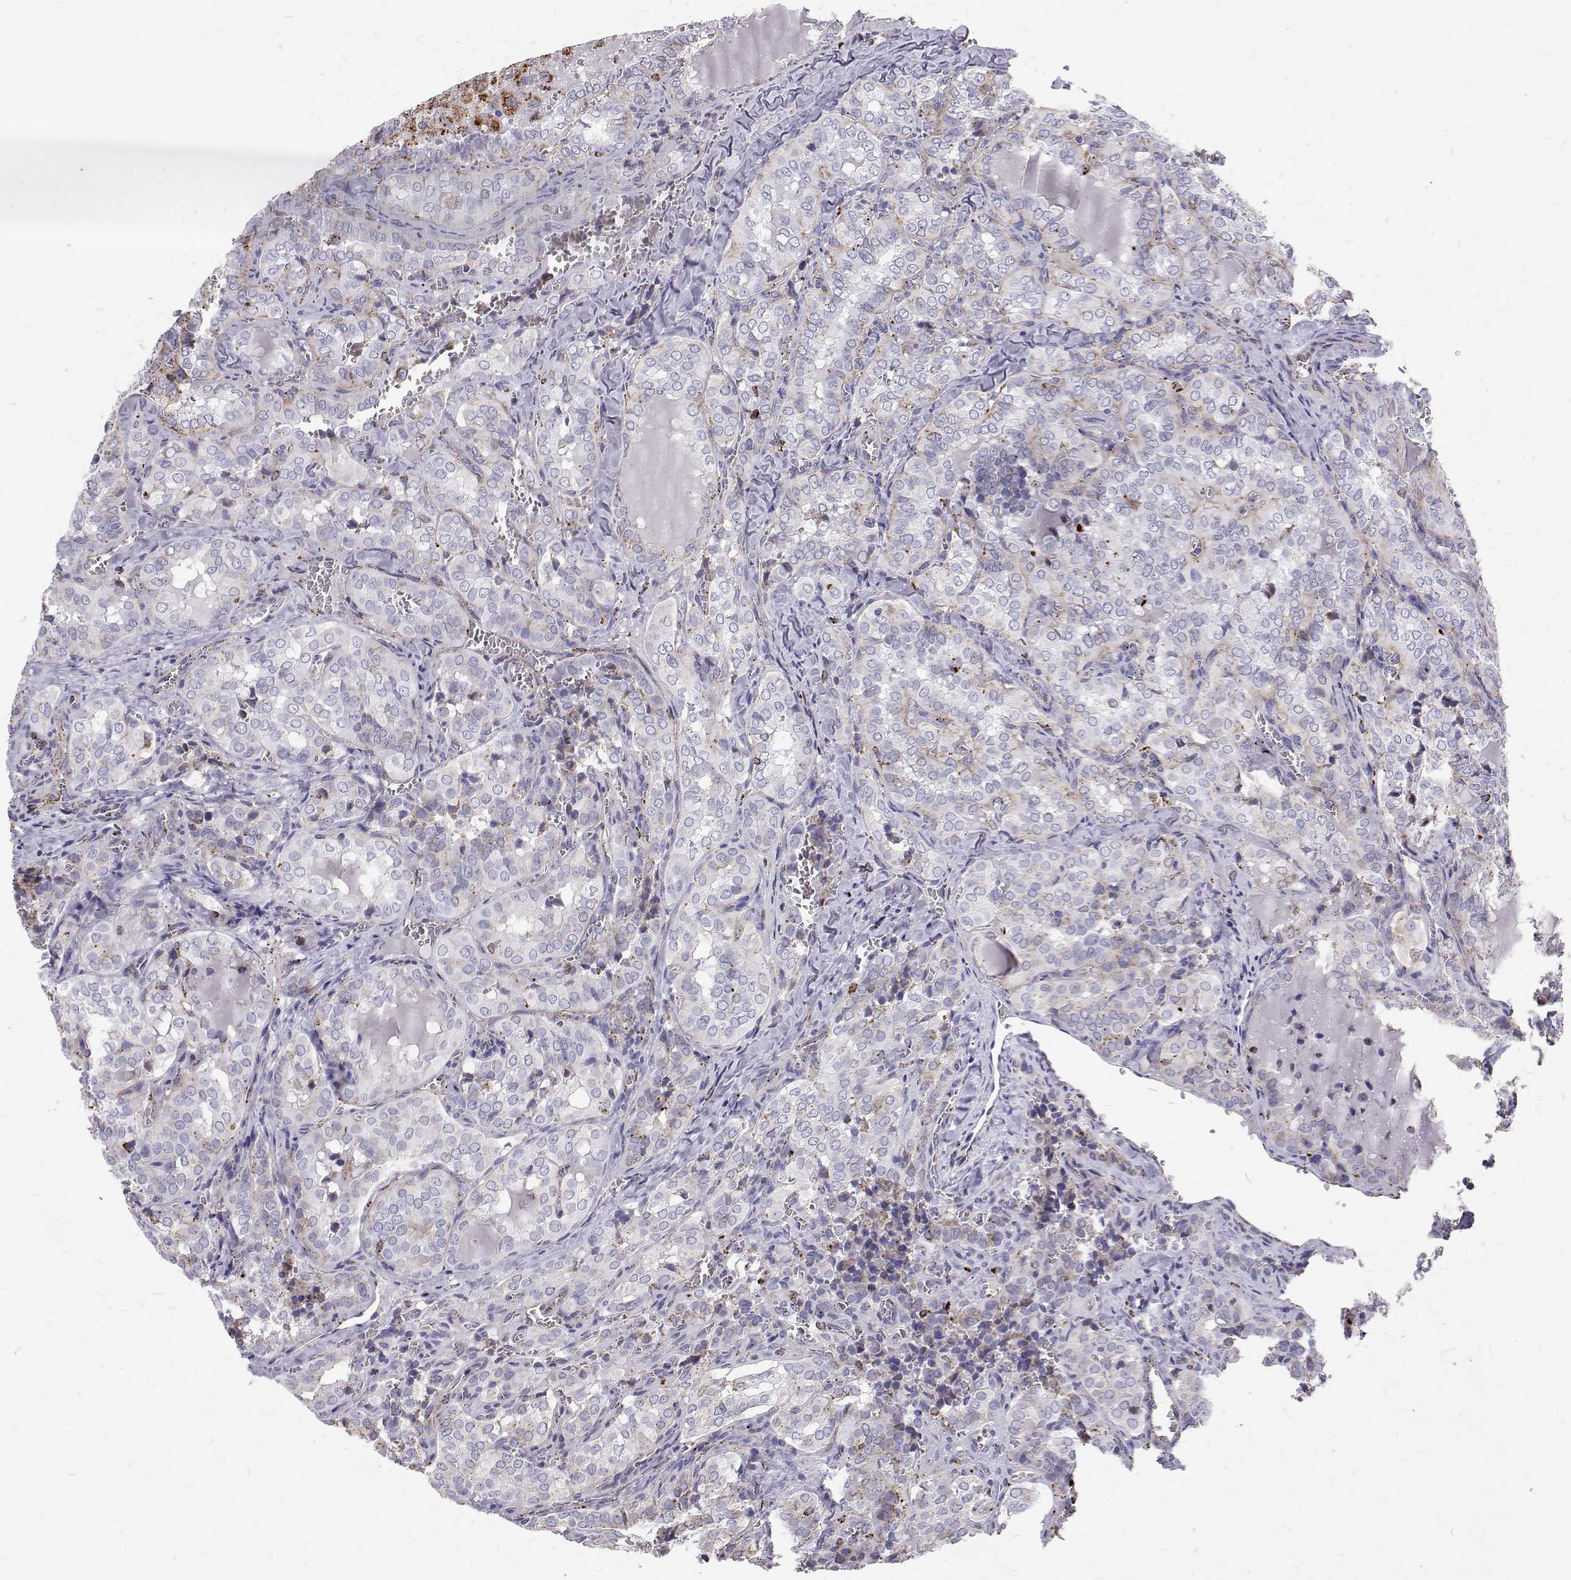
{"staining": {"intensity": "moderate", "quantity": "<25%", "location": "cytoplasmic/membranous"}, "tissue": "thyroid cancer", "cell_type": "Tumor cells", "image_type": "cancer", "snomed": [{"axis": "morphology", "description": "Papillary adenocarcinoma, NOS"}, {"axis": "topography", "description": "Thyroid gland"}], "caption": "This histopathology image demonstrates immunohistochemistry (IHC) staining of thyroid cancer (papillary adenocarcinoma), with low moderate cytoplasmic/membranous staining in about <25% of tumor cells.", "gene": "TPP1", "patient": {"sex": "female", "age": 41}}